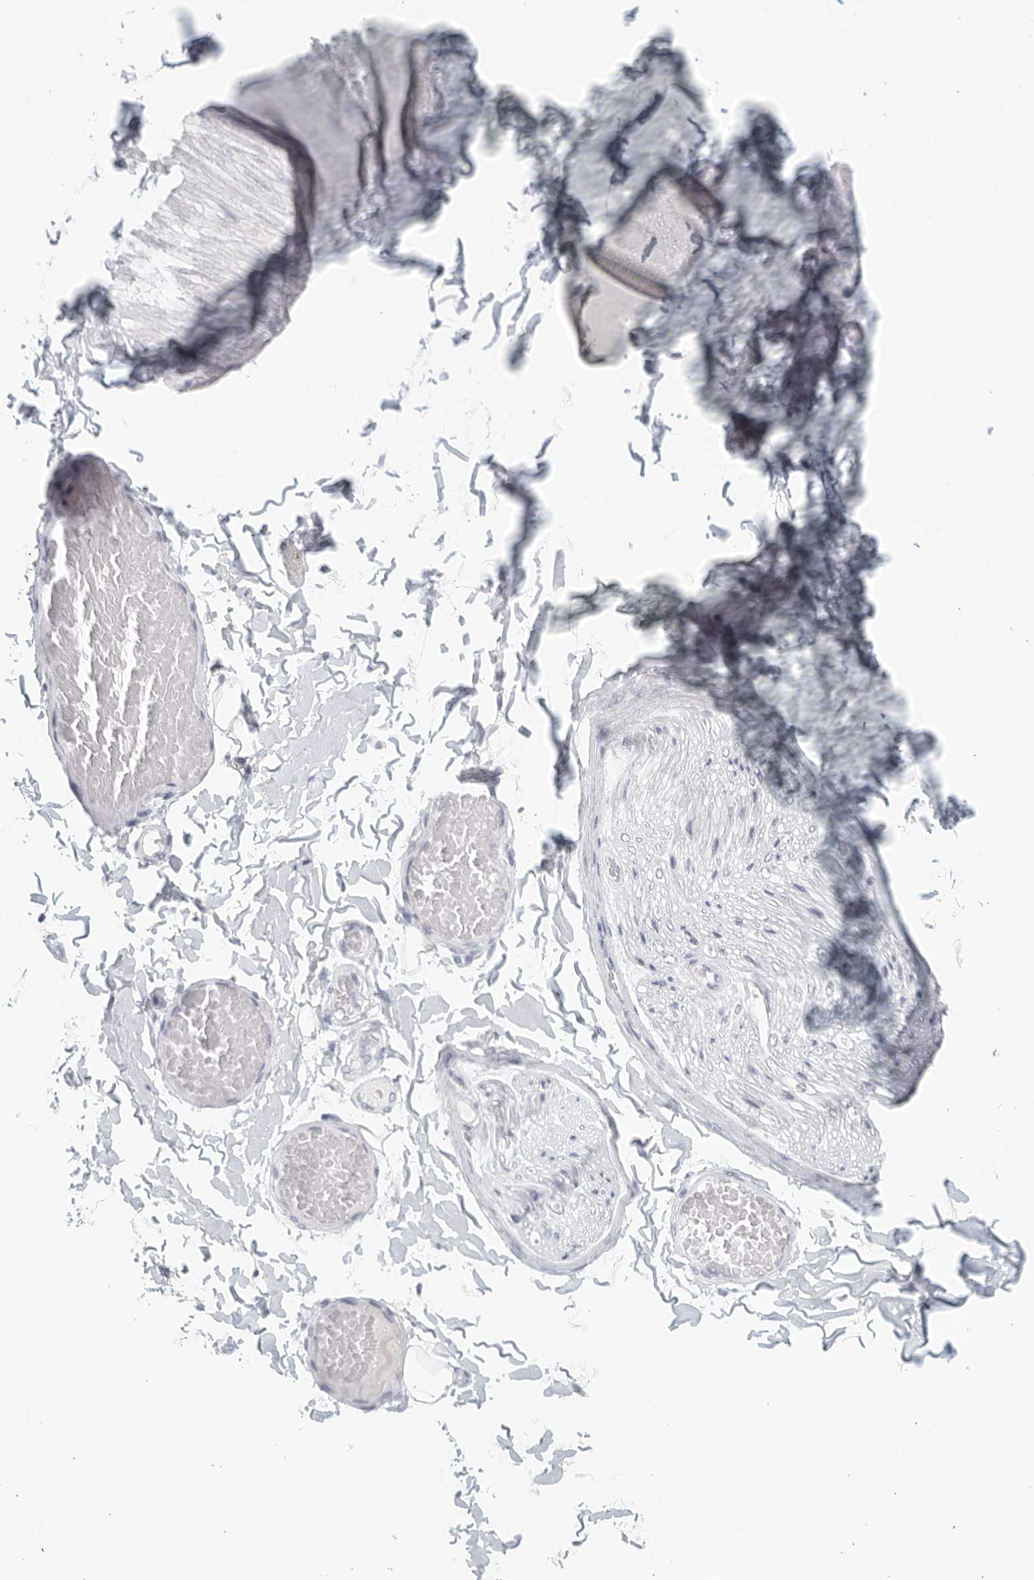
{"staining": {"intensity": "negative", "quantity": "none", "location": "none"}, "tissue": "adipose tissue", "cell_type": "Adipocytes", "image_type": "normal", "snomed": [{"axis": "morphology", "description": "Normal tissue, NOS"}, {"axis": "topography", "description": "Adipose tissue"}, {"axis": "topography", "description": "Vascular tissue"}, {"axis": "topography", "description": "Peripheral nerve tissue"}], "caption": "Adipocytes show no significant protein positivity in benign adipose tissue. (Brightfield microscopy of DAB (3,3'-diaminobenzidine) immunohistochemistry at high magnification).", "gene": "MATN1", "patient": {"sex": "male", "age": 25}}